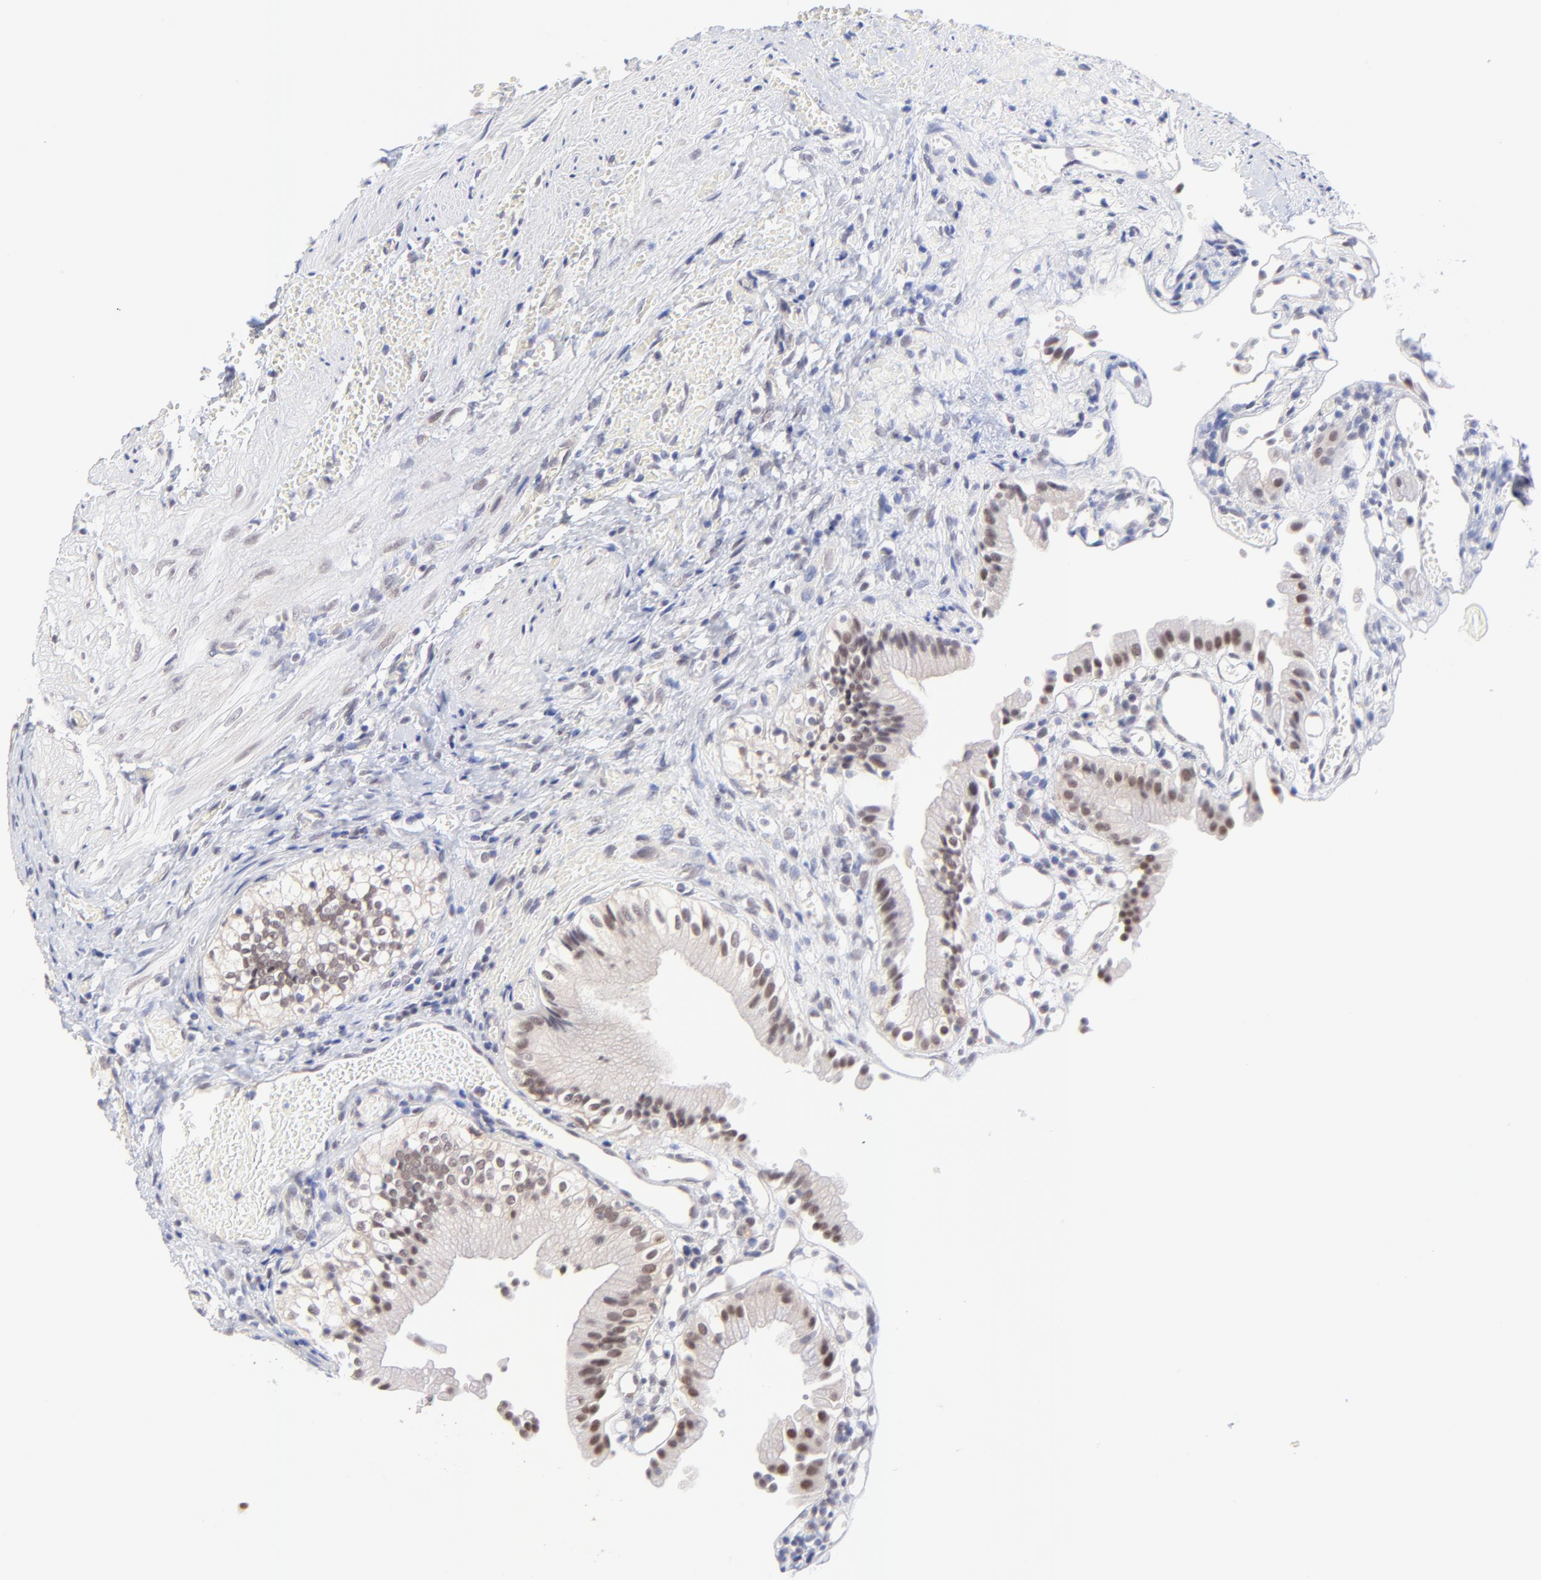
{"staining": {"intensity": "negative", "quantity": "none", "location": "none"}, "tissue": "gallbladder", "cell_type": "Glandular cells", "image_type": "normal", "snomed": [{"axis": "morphology", "description": "Normal tissue, NOS"}, {"axis": "topography", "description": "Gallbladder"}], "caption": "This image is of unremarkable gallbladder stained with immunohistochemistry to label a protein in brown with the nuclei are counter-stained blue. There is no positivity in glandular cells. Brightfield microscopy of immunohistochemistry stained with DAB (brown) and hematoxylin (blue), captured at high magnification.", "gene": "ZNF747", "patient": {"sex": "male", "age": 65}}